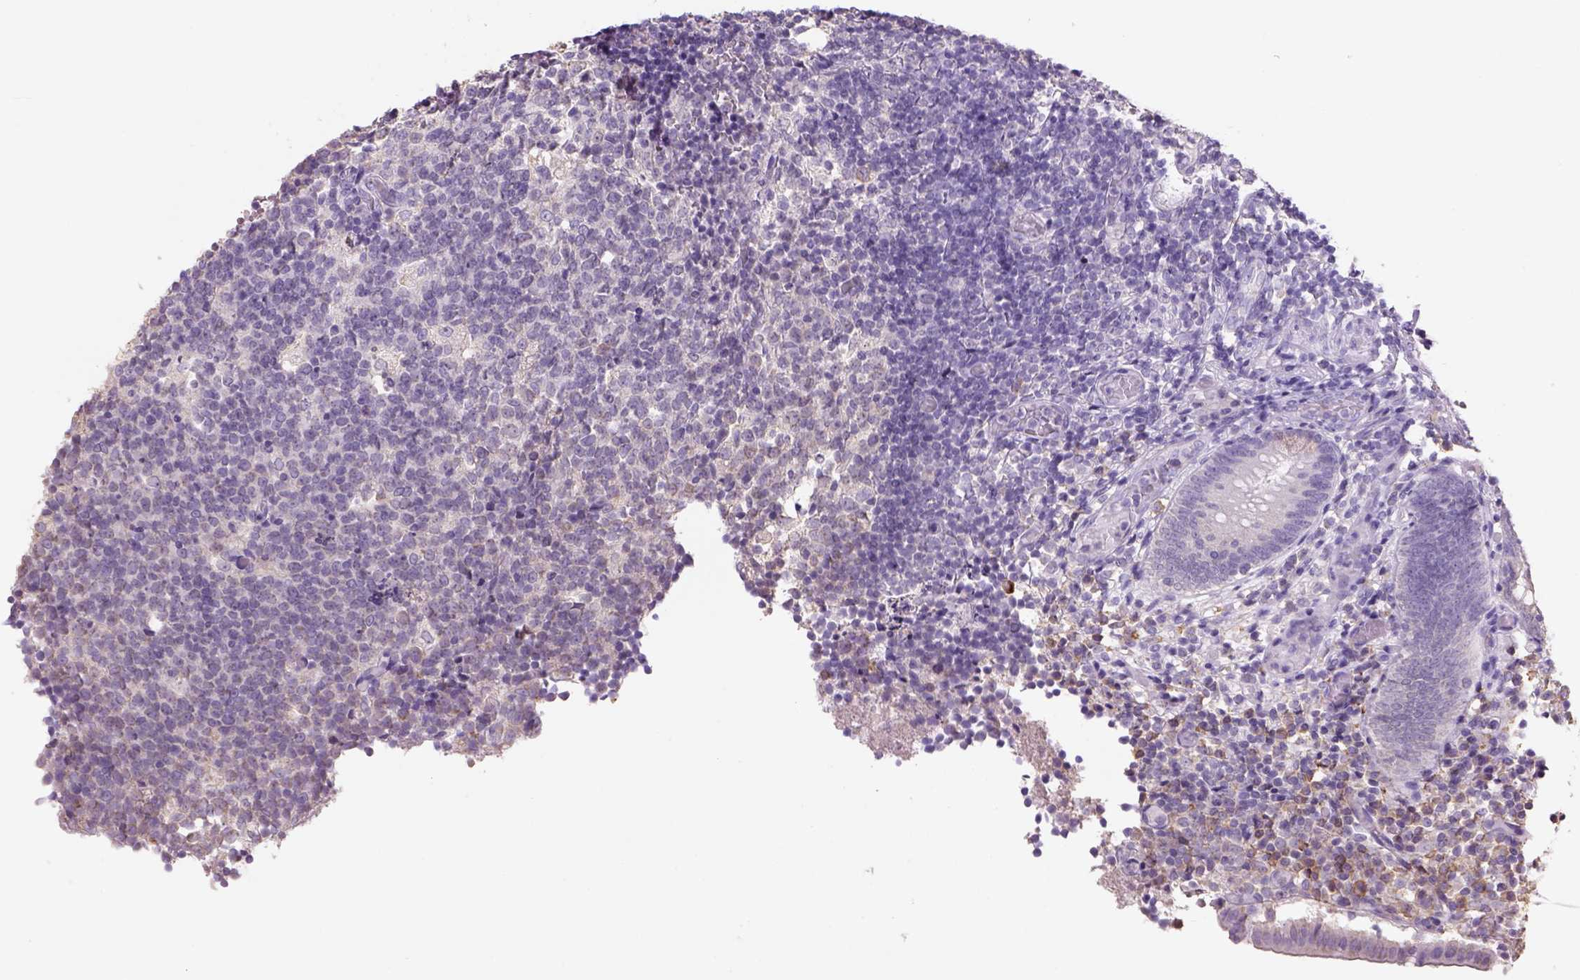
{"staining": {"intensity": "negative", "quantity": "none", "location": "none"}, "tissue": "appendix", "cell_type": "Glandular cells", "image_type": "normal", "snomed": [{"axis": "morphology", "description": "Normal tissue, NOS"}, {"axis": "topography", "description": "Appendix"}], "caption": "Appendix stained for a protein using immunohistochemistry (IHC) reveals no expression glandular cells.", "gene": "NAALAD2", "patient": {"sex": "female", "age": 32}}